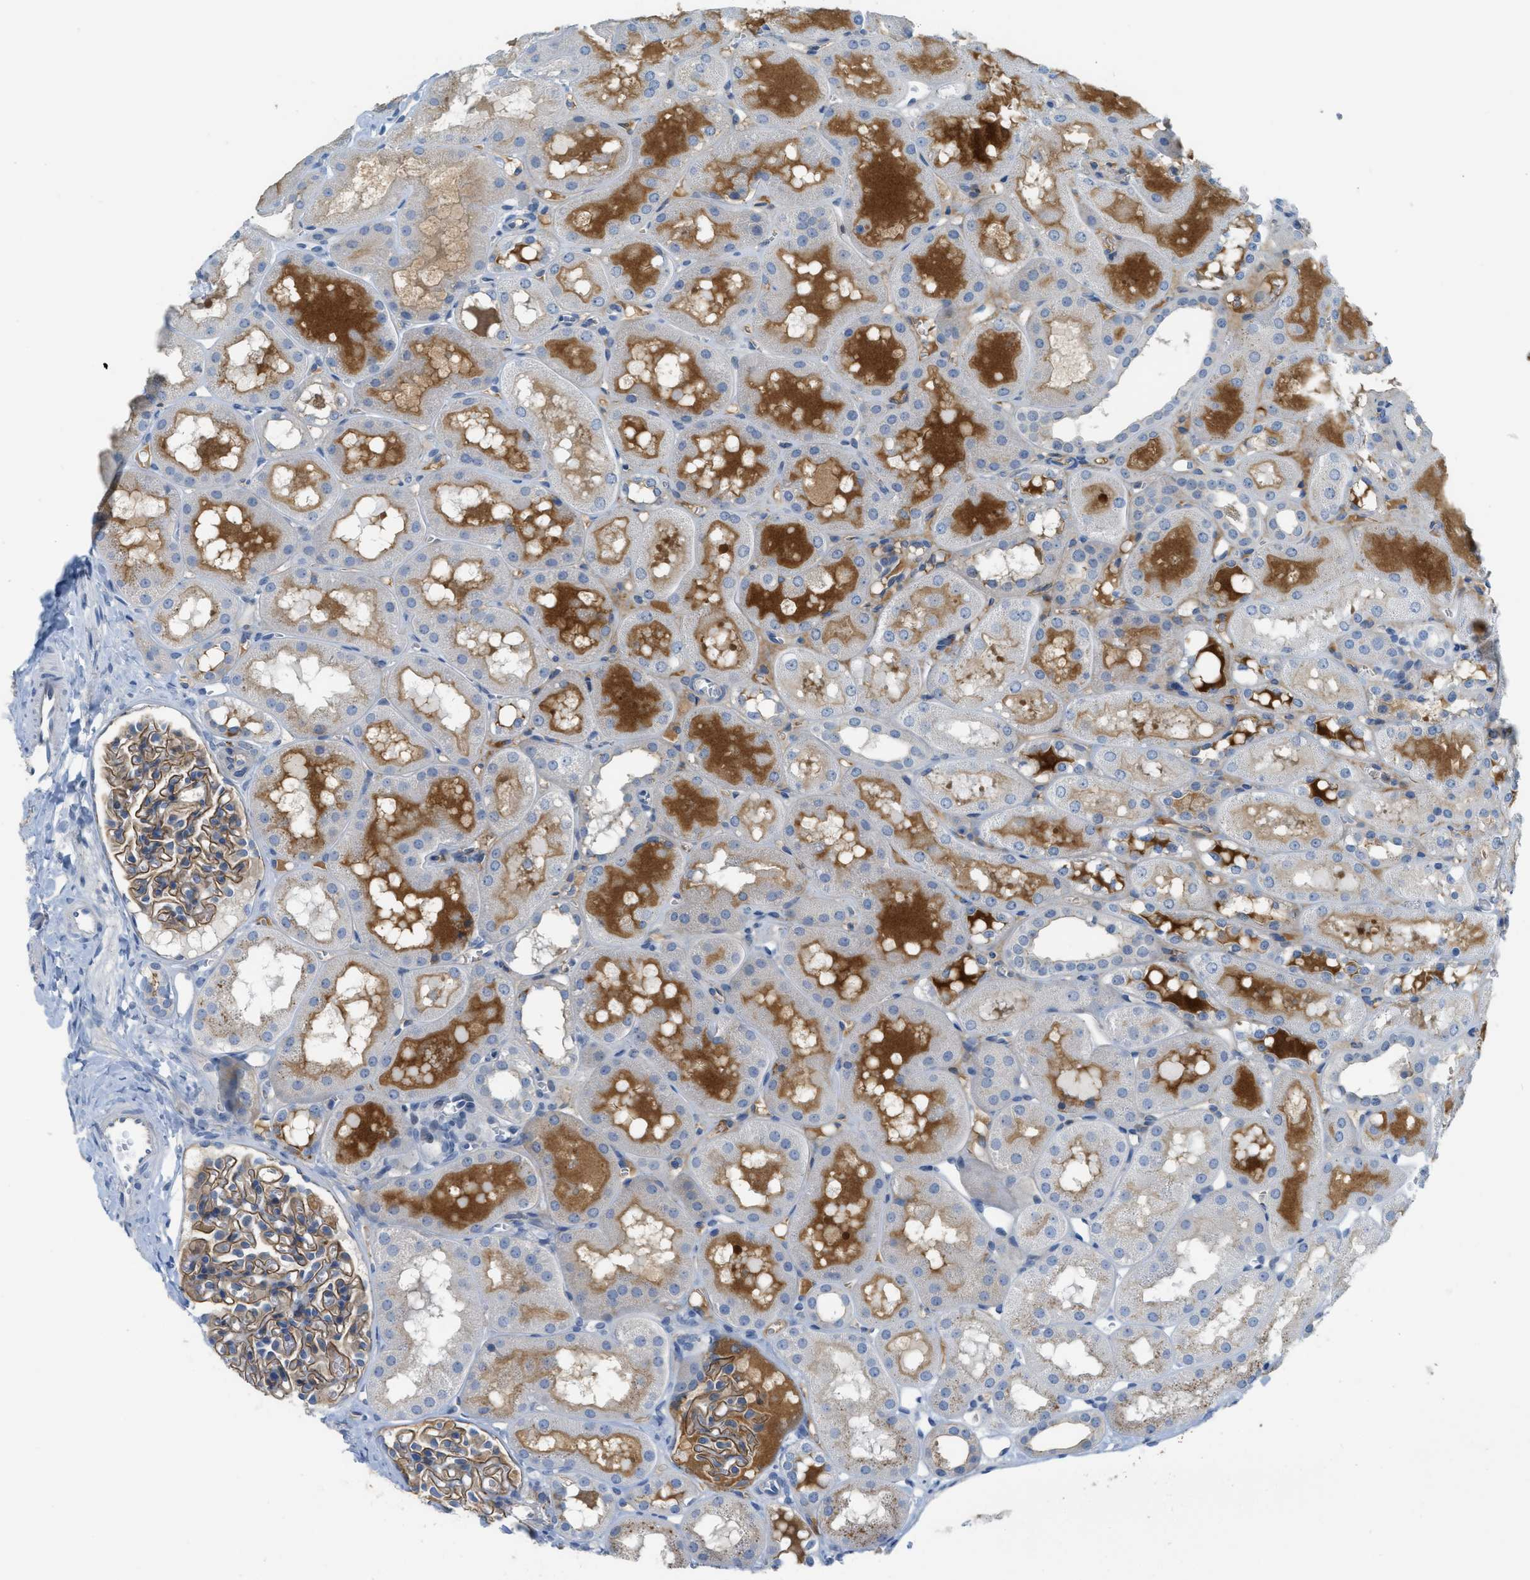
{"staining": {"intensity": "strong", "quantity": ">75%", "location": "cytoplasmic/membranous"}, "tissue": "kidney", "cell_type": "Cells in glomeruli", "image_type": "normal", "snomed": [{"axis": "morphology", "description": "Normal tissue, NOS"}, {"axis": "topography", "description": "Kidney"}, {"axis": "topography", "description": "Urinary bladder"}], "caption": "Immunohistochemical staining of benign human kidney shows >75% levels of strong cytoplasmic/membranous protein staining in about >75% of cells in glomeruli.", "gene": "CRB3", "patient": {"sex": "male", "age": 16}}